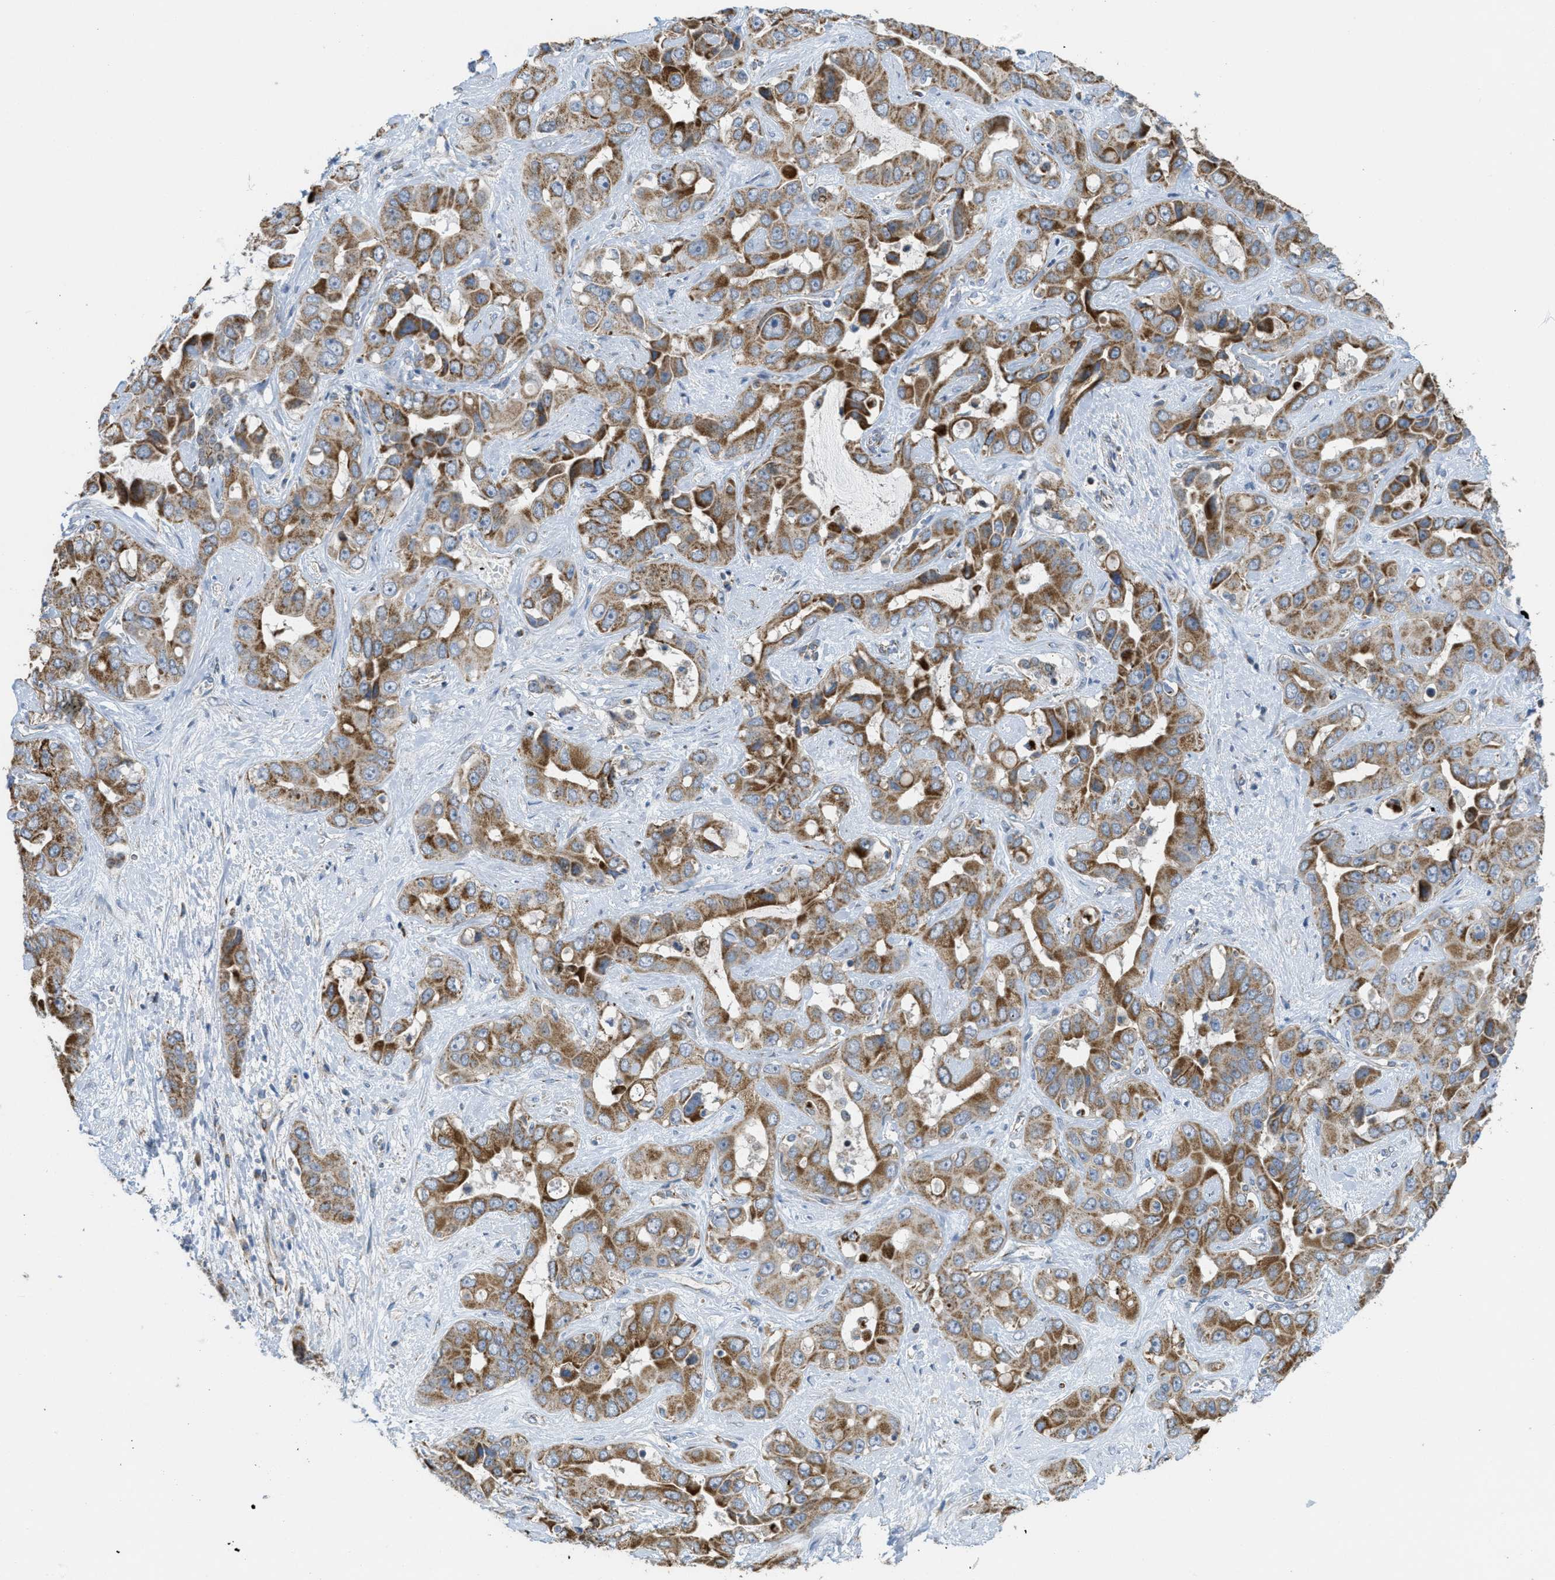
{"staining": {"intensity": "strong", "quantity": ">75%", "location": "cytoplasmic/membranous"}, "tissue": "liver cancer", "cell_type": "Tumor cells", "image_type": "cancer", "snomed": [{"axis": "morphology", "description": "Cholangiocarcinoma"}, {"axis": "topography", "description": "Liver"}], "caption": "Protein staining of liver cholangiocarcinoma tissue reveals strong cytoplasmic/membranous staining in approximately >75% of tumor cells. Nuclei are stained in blue.", "gene": "BTN3A1", "patient": {"sex": "female", "age": 52}}